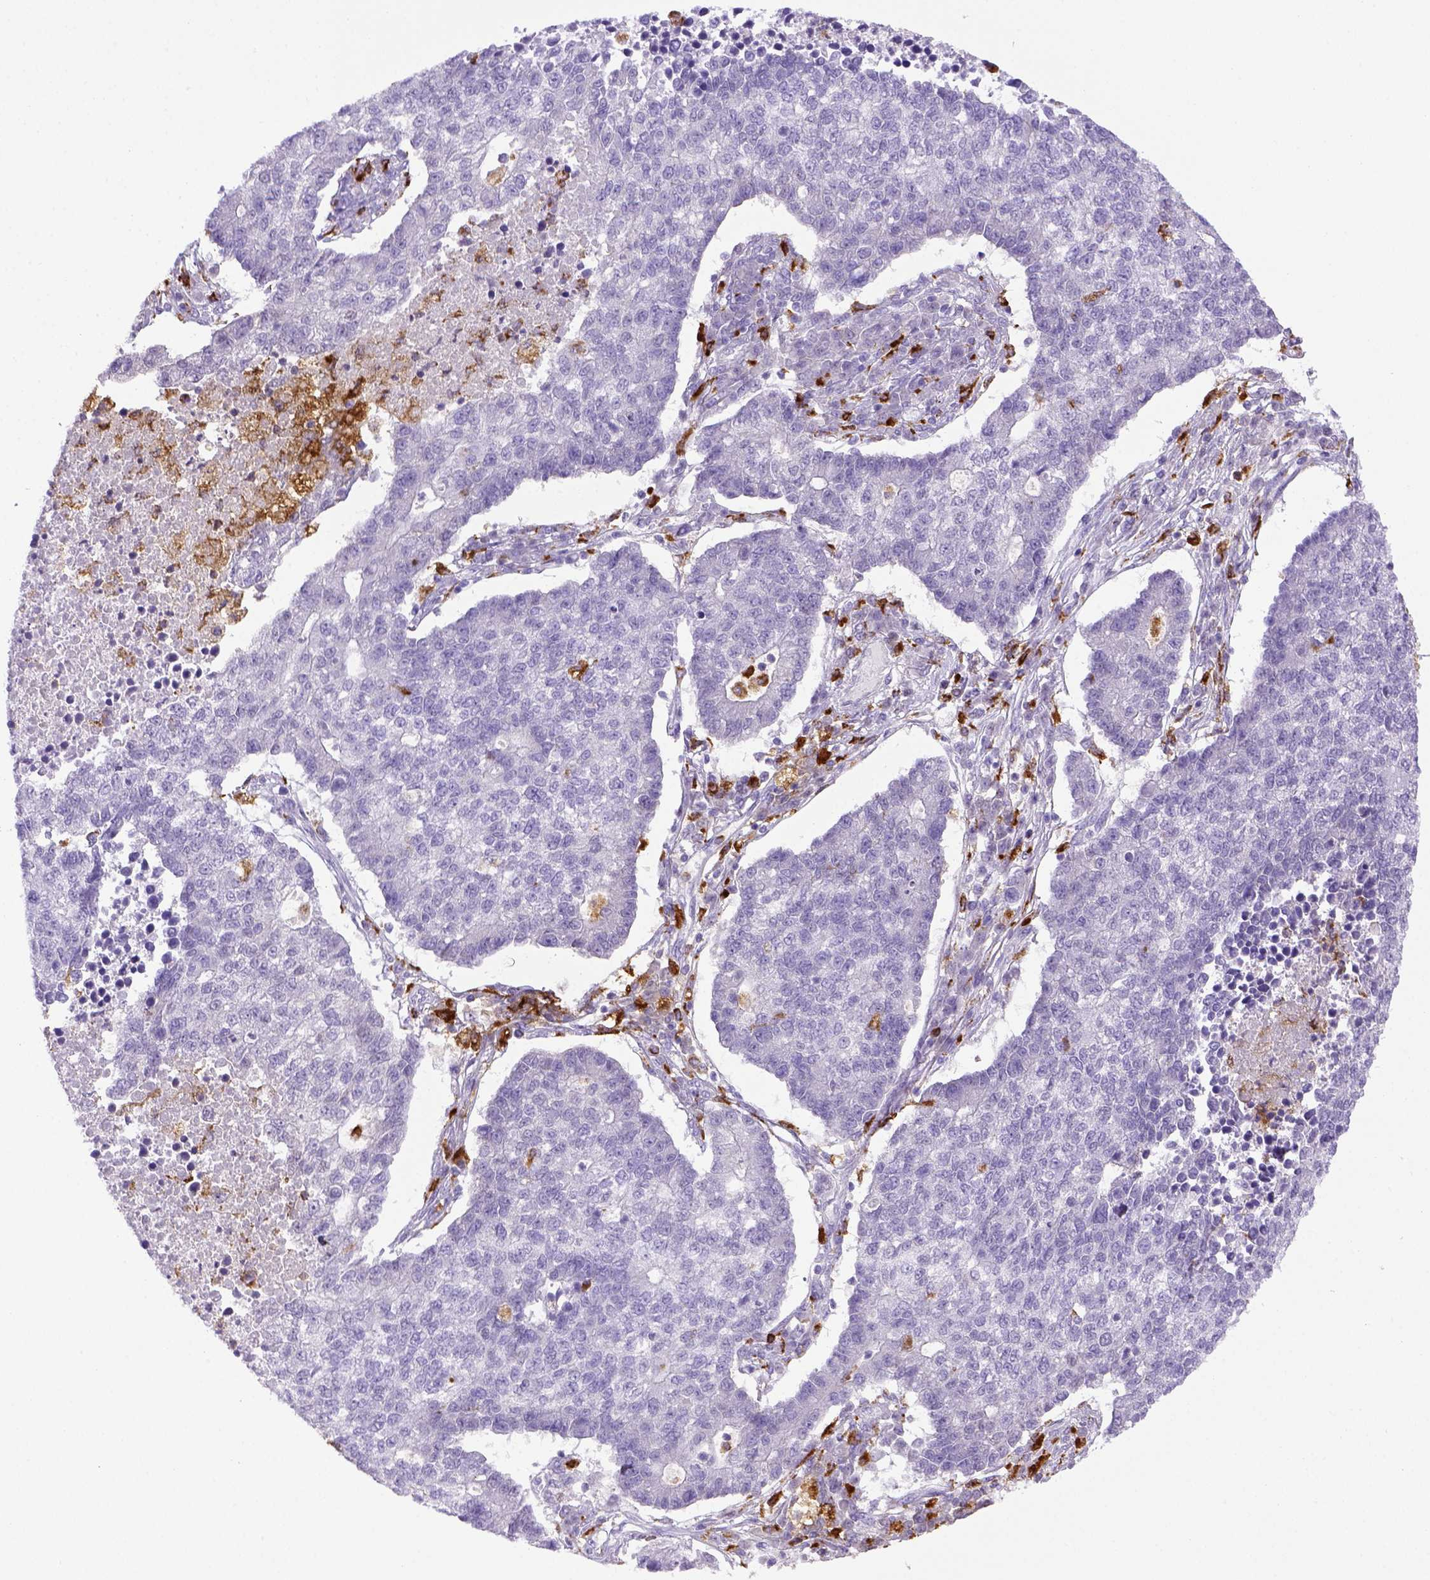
{"staining": {"intensity": "negative", "quantity": "none", "location": "none"}, "tissue": "lung cancer", "cell_type": "Tumor cells", "image_type": "cancer", "snomed": [{"axis": "morphology", "description": "Adenocarcinoma, NOS"}, {"axis": "topography", "description": "Lung"}], "caption": "Immunohistochemistry photomicrograph of neoplastic tissue: human lung cancer (adenocarcinoma) stained with DAB (3,3'-diaminobenzidine) exhibits no significant protein staining in tumor cells. (DAB IHC visualized using brightfield microscopy, high magnification).", "gene": "CD68", "patient": {"sex": "male", "age": 57}}